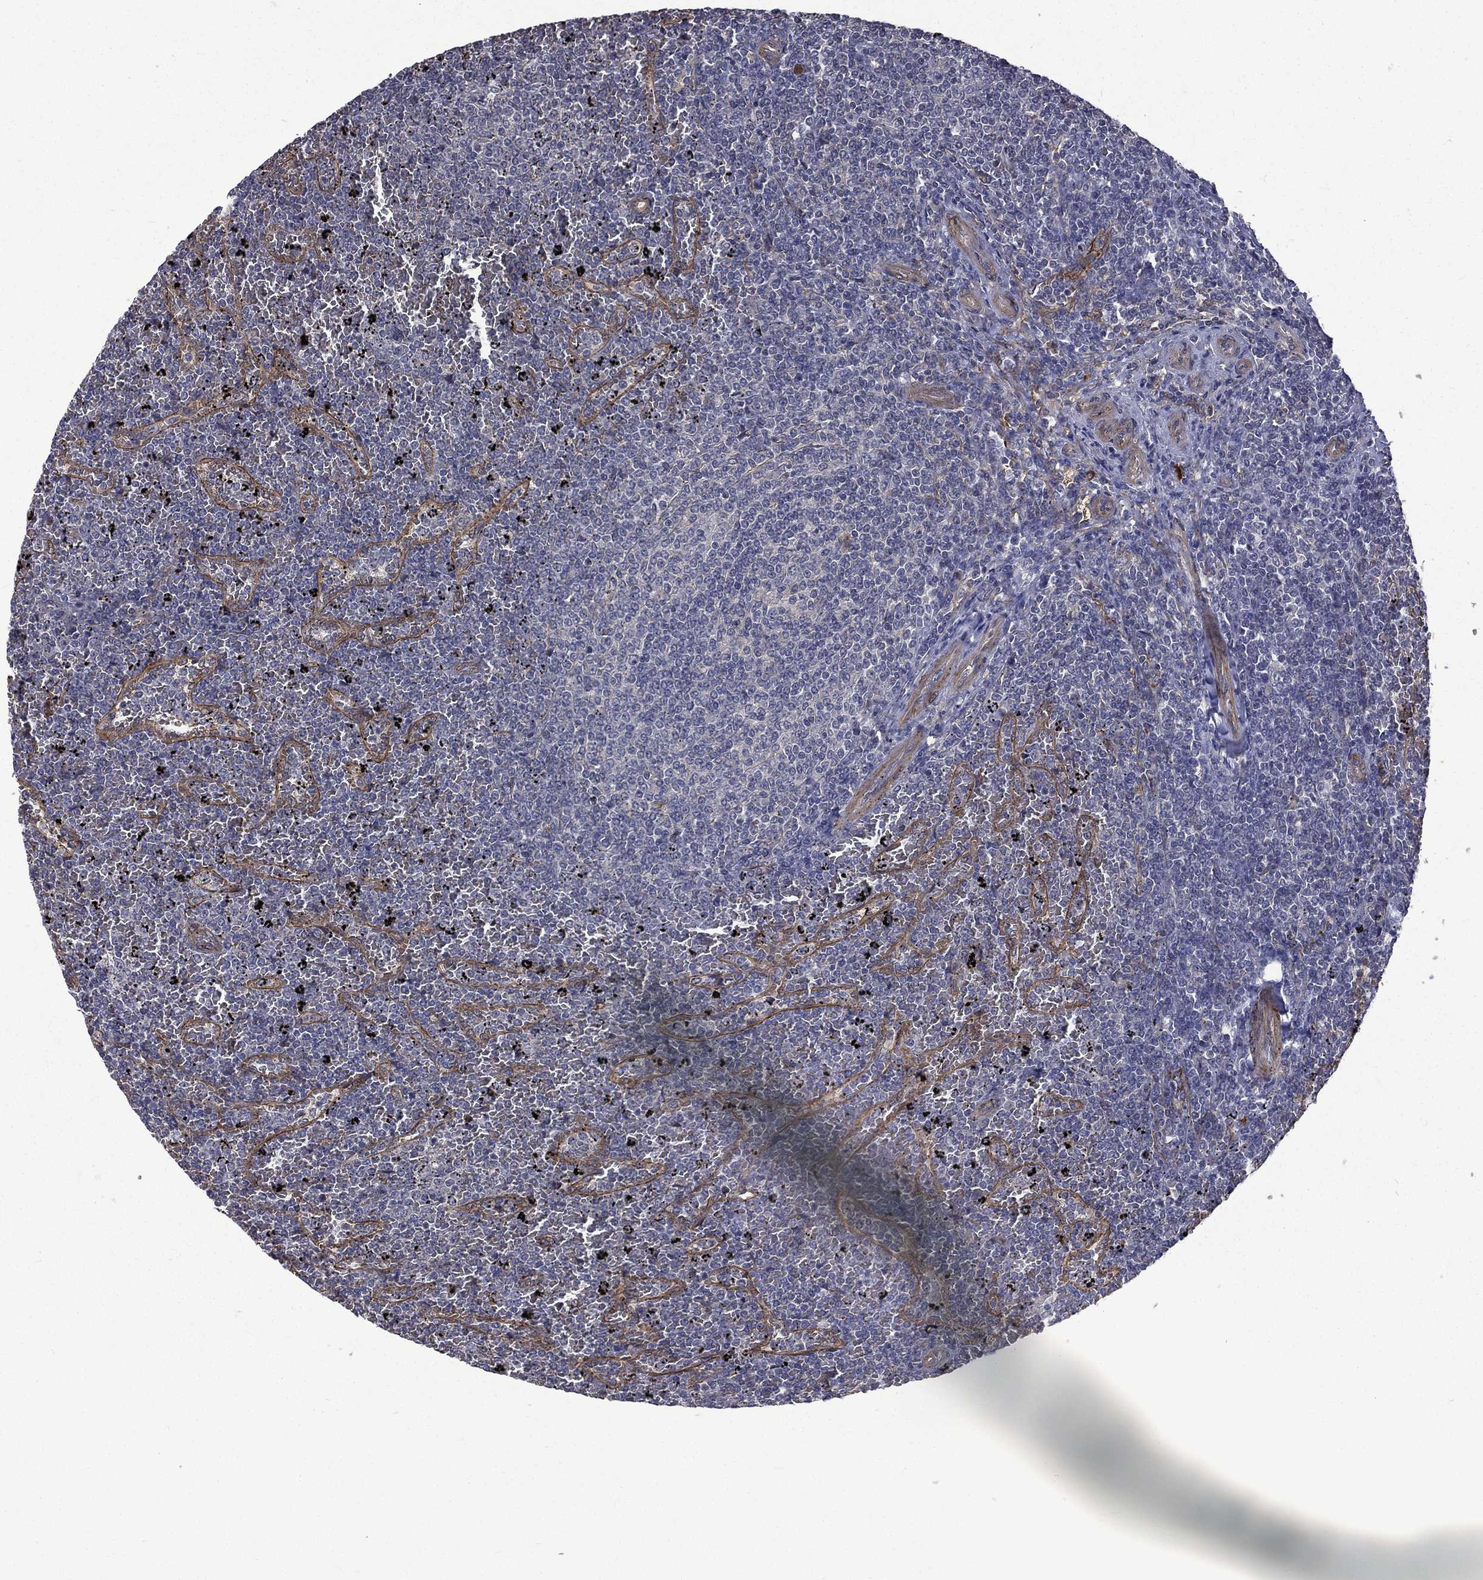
{"staining": {"intensity": "negative", "quantity": "none", "location": "none"}, "tissue": "lymphoma", "cell_type": "Tumor cells", "image_type": "cancer", "snomed": [{"axis": "morphology", "description": "Malignant lymphoma, non-Hodgkin's type, Low grade"}, {"axis": "topography", "description": "Spleen"}], "caption": "Immunohistochemical staining of human lymphoma reveals no significant staining in tumor cells.", "gene": "PPFIBP1", "patient": {"sex": "female", "age": 77}}